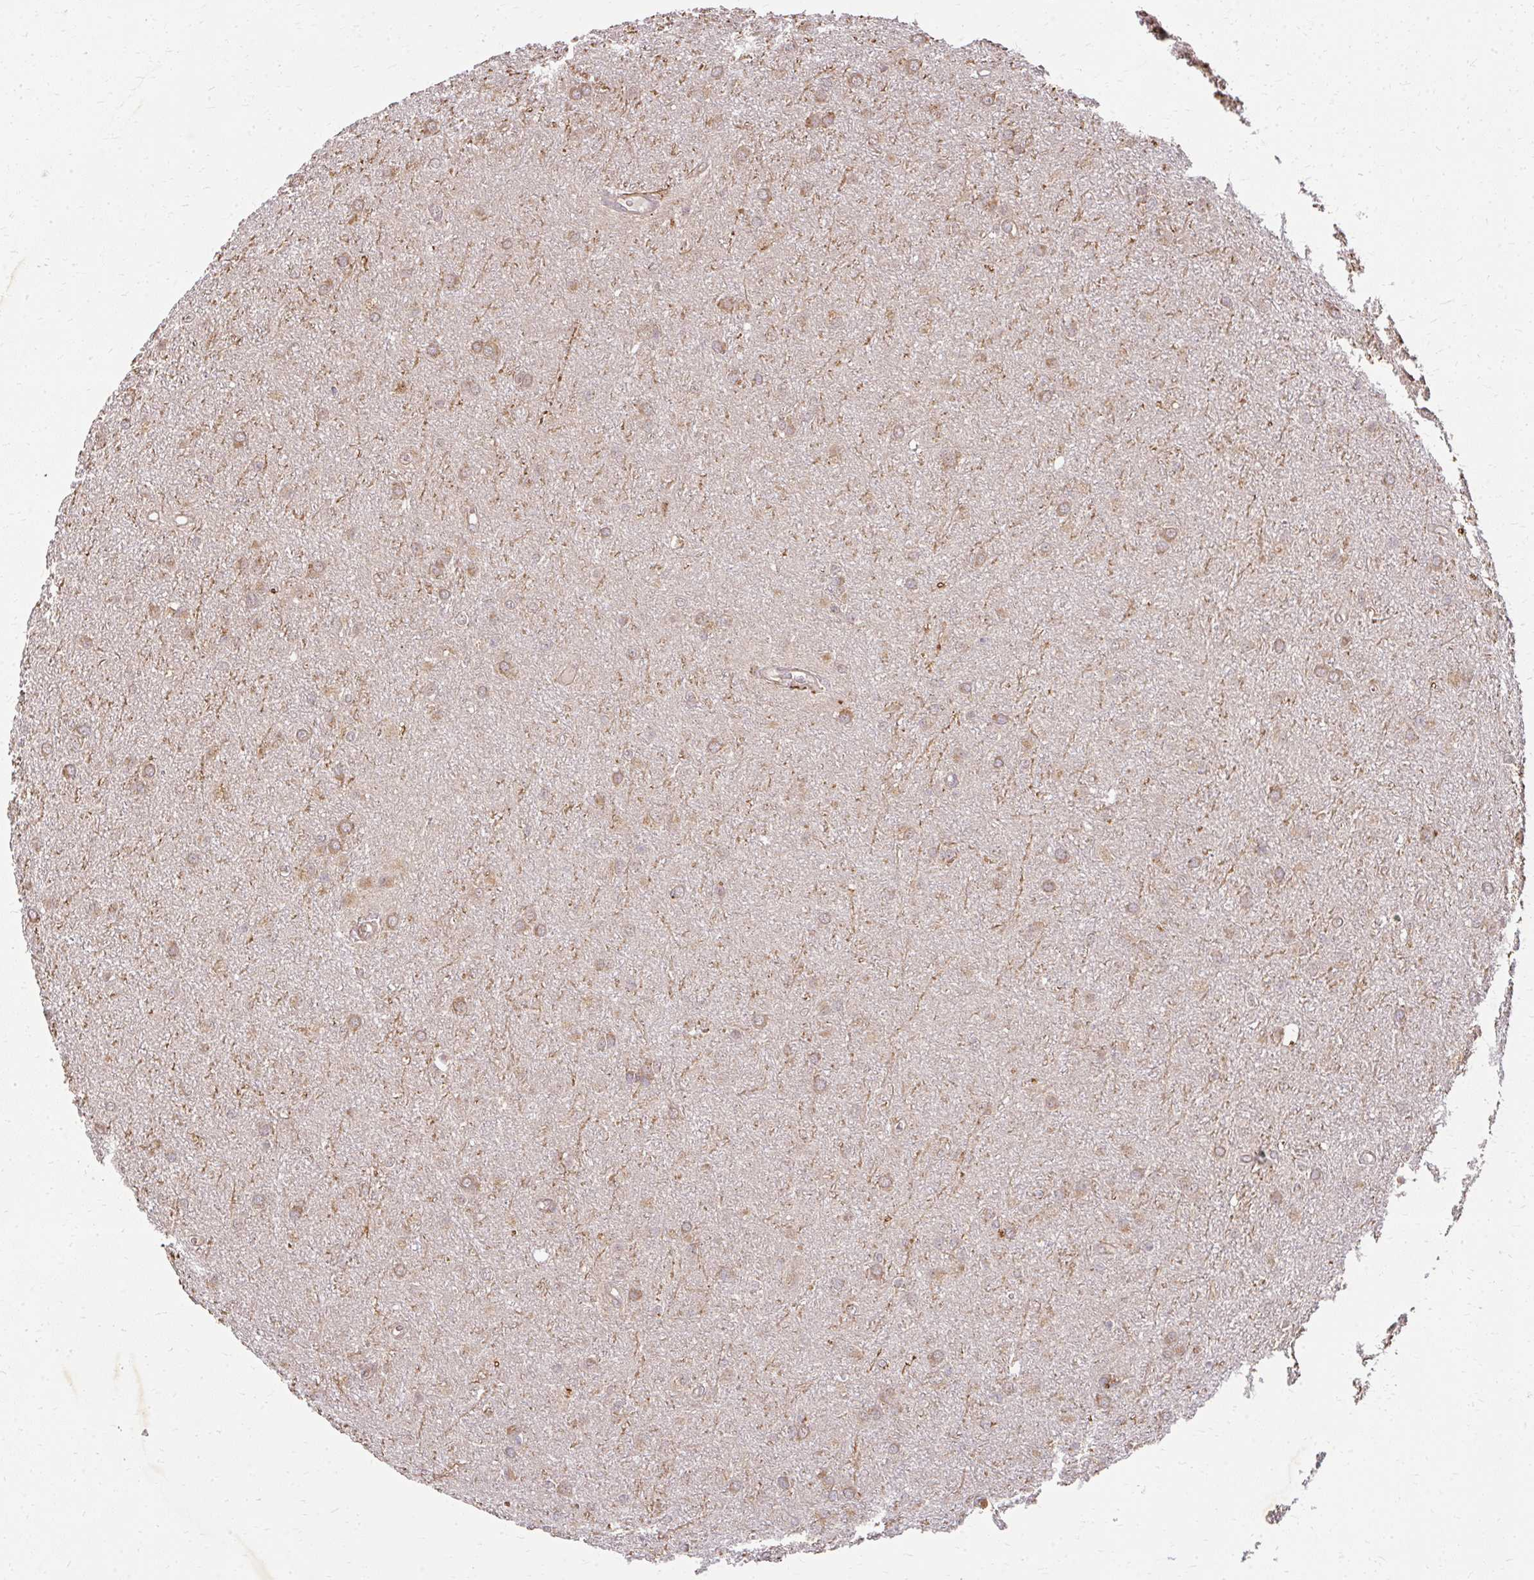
{"staining": {"intensity": "moderate", "quantity": ">75%", "location": "cytoplasmic/membranous"}, "tissue": "glioma", "cell_type": "Tumor cells", "image_type": "cancer", "snomed": [{"axis": "morphology", "description": "Glioma, malignant, Low grade"}, {"axis": "topography", "description": "Cerebellum"}], "caption": "A photomicrograph of human glioma stained for a protein reveals moderate cytoplasmic/membranous brown staining in tumor cells. Nuclei are stained in blue.", "gene": "GNS", "patient": {"sex": "female", "age": 5}}